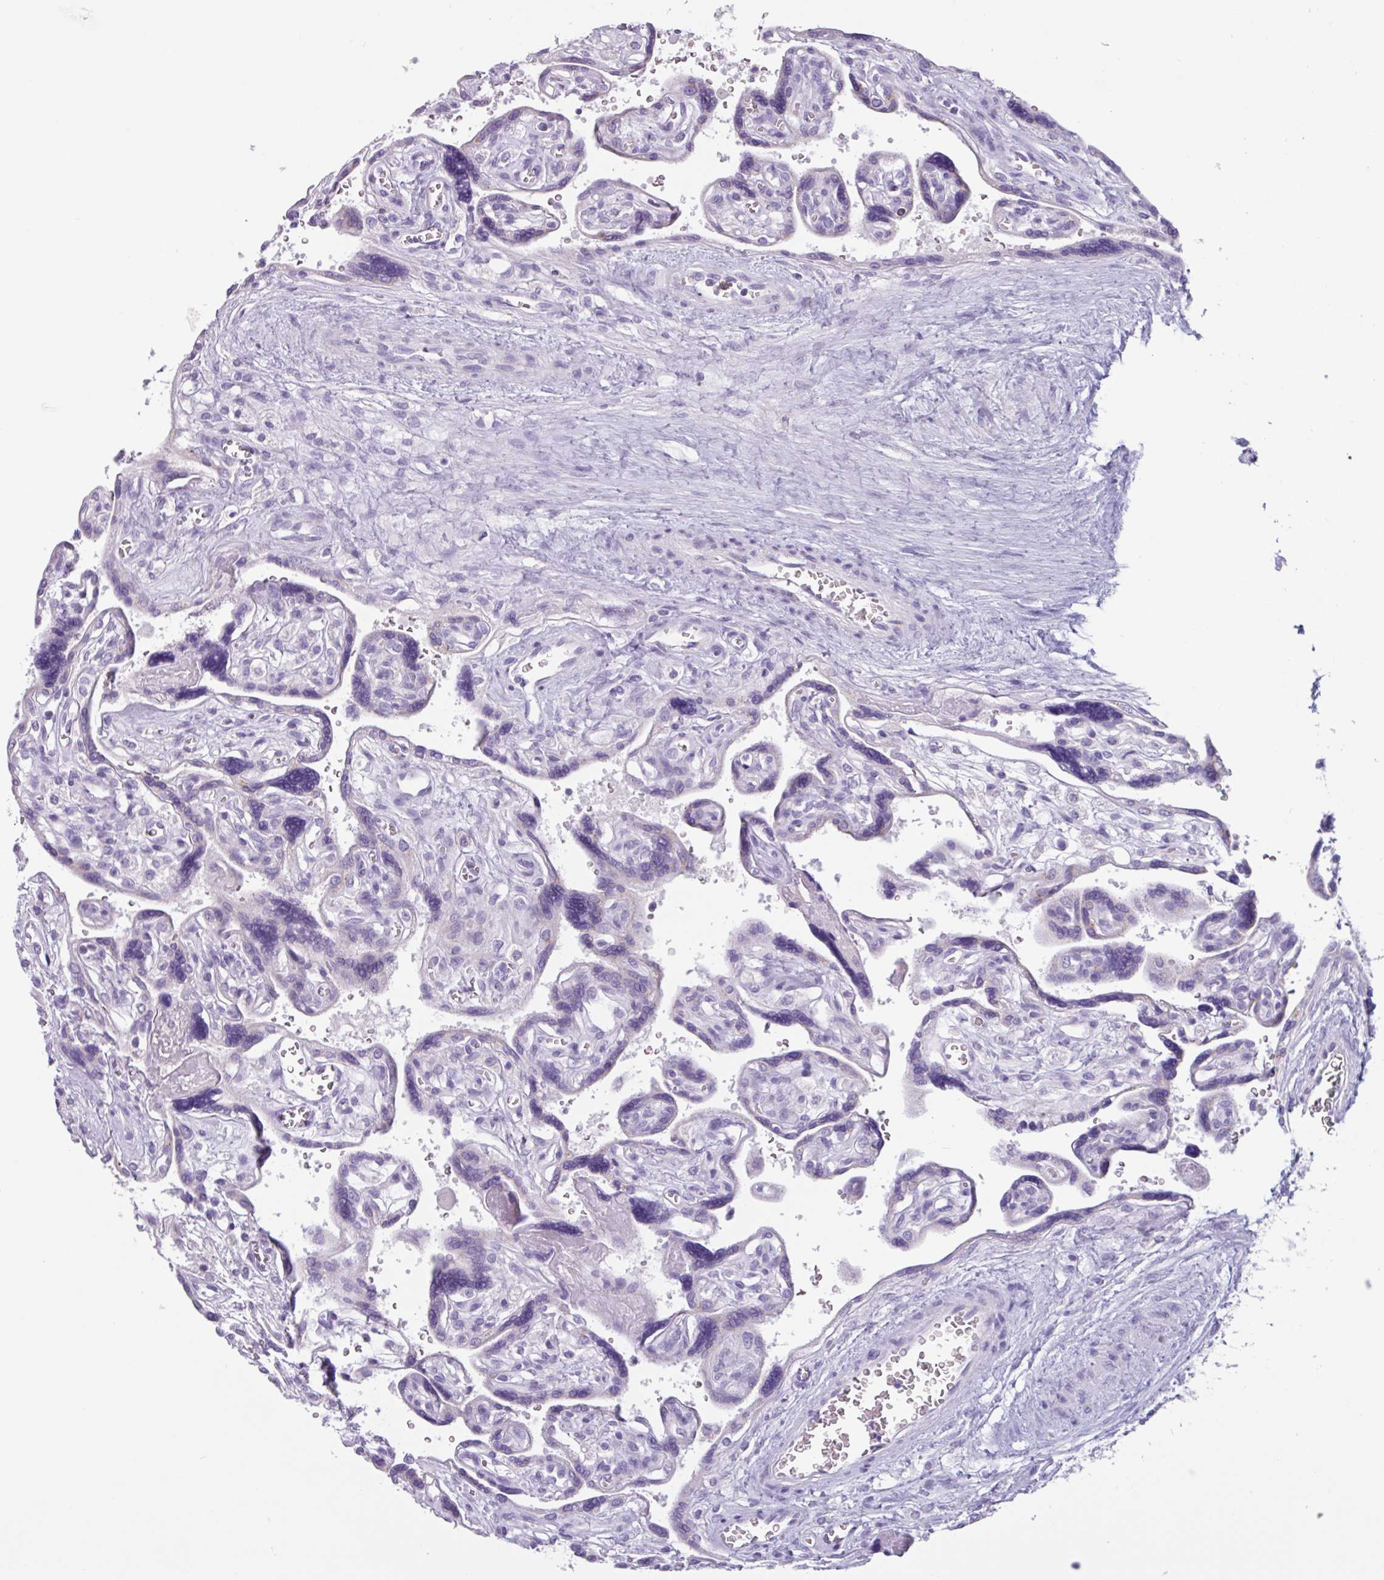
{"staining": {"intensity": "negative", "quantity": "none", "location": "none"}, "tissue": "placenta", "cell_type": "Decidual cells", "image_type": "normal", "snomed": [{"axis": "morphology", "description": "Normal tissue, NOS"}, {"axis": "topography", "description": "Placenta"}], "caption": "IHC image of benign placenta: human placenta stained with DAB (3,3'-diaminobenzidine) displays no significant protein staining in decidual cells. The staining is performed using DAB brown chromogen with nuclei counter-stained in using hematoxylin.", "gene": "ADGRE1", "patient": {"sex": "female", "age": 39}}